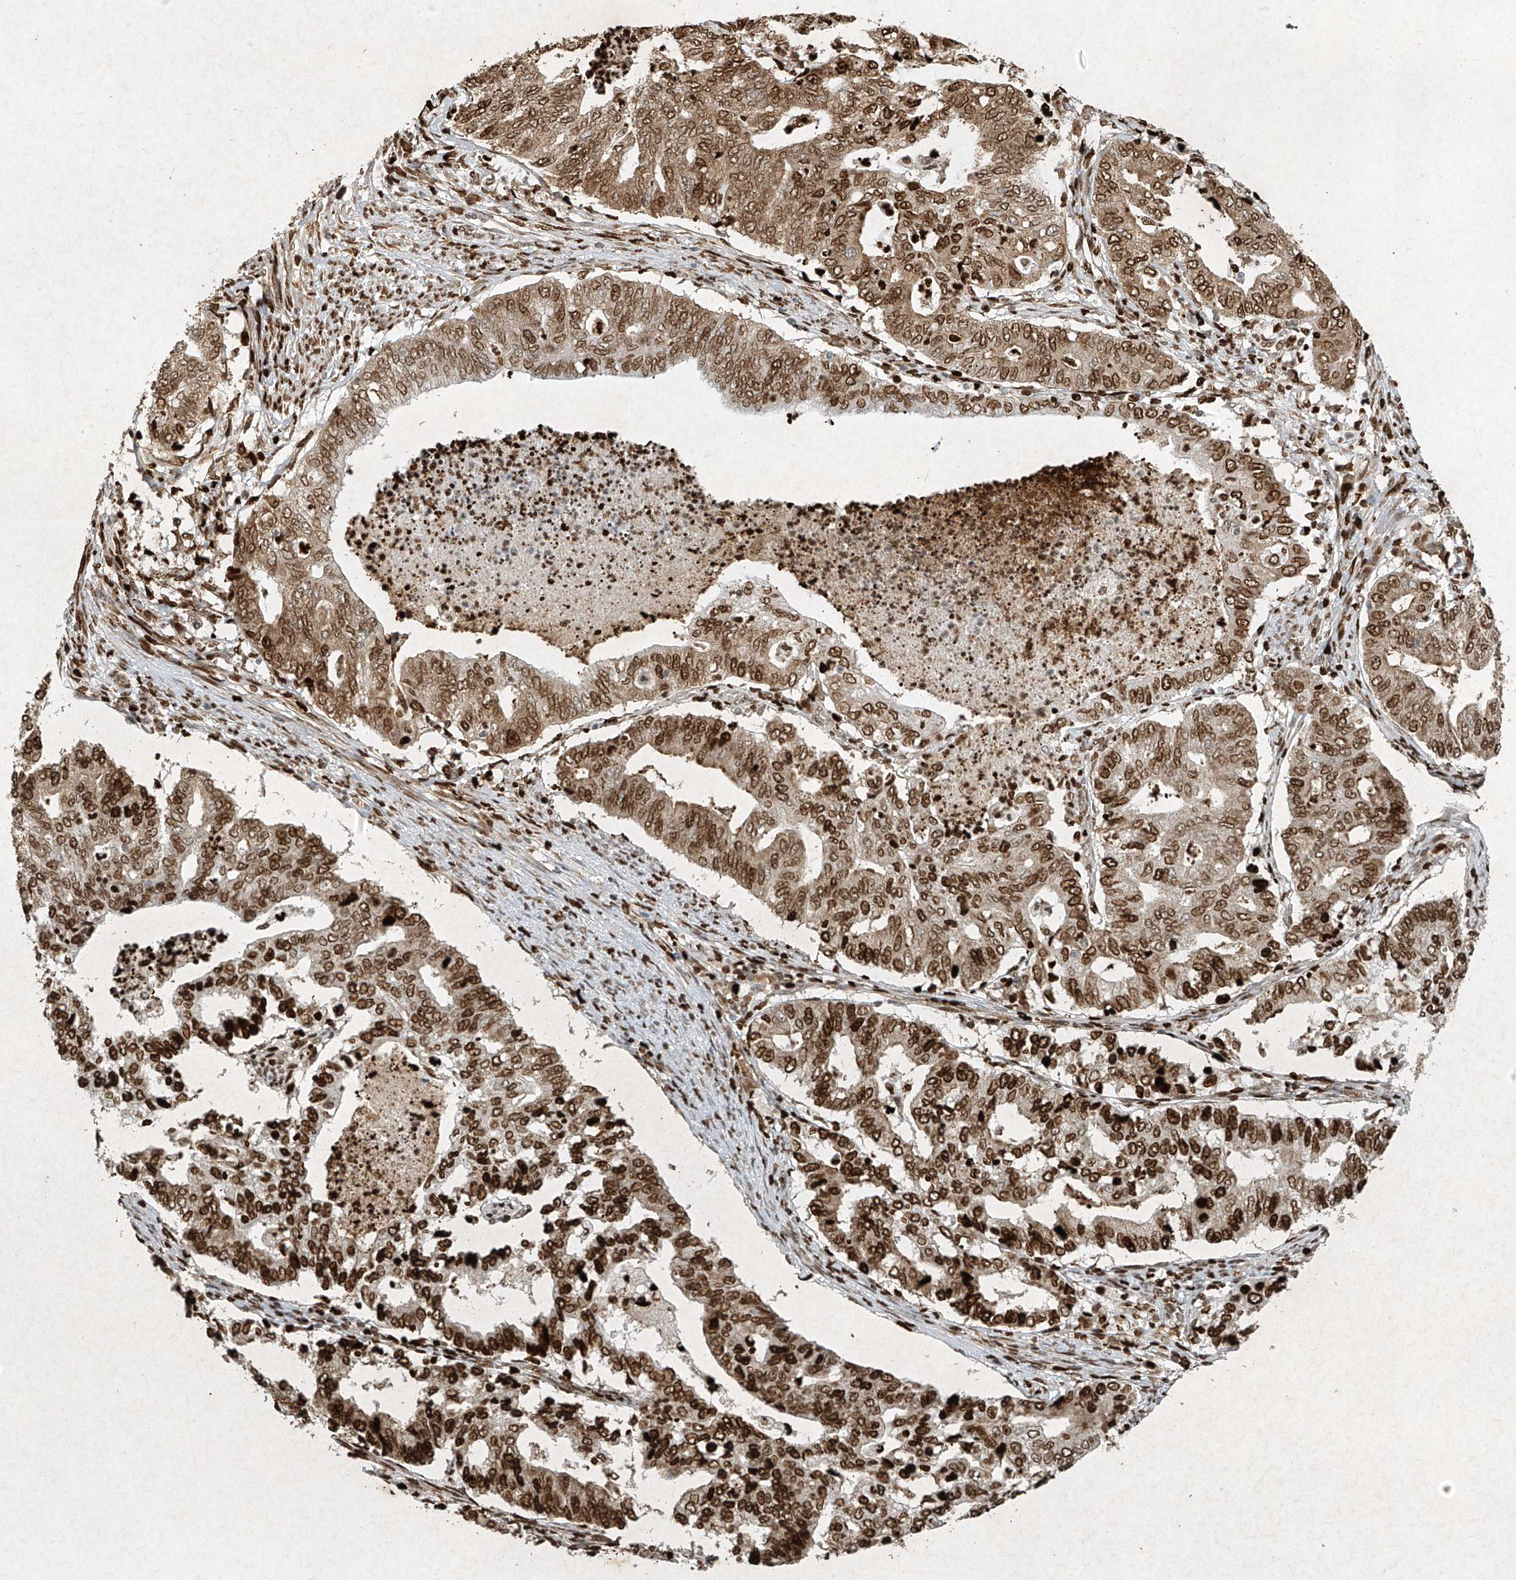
{"staining": {"intensity": "strong", "quantity": ">75%", "location": "nuclear"}, "tissue": "endometrial cancer", "cell_type": "Tumor cells", "image_type": "cancer", "snomed": [{"axis": "morphology", "description": "Adenocarcinoma, NOS"}, {"axis": "topography", "description": "Endometrium"}], "caption": "Human endometrial cancer (adenocarcinoma) stained with a brown dye displays strong nuclear positive staining in about >75% of tumor cells.", "gene": "ATRIP", "patient": {"sex": "female", "age": 79}}